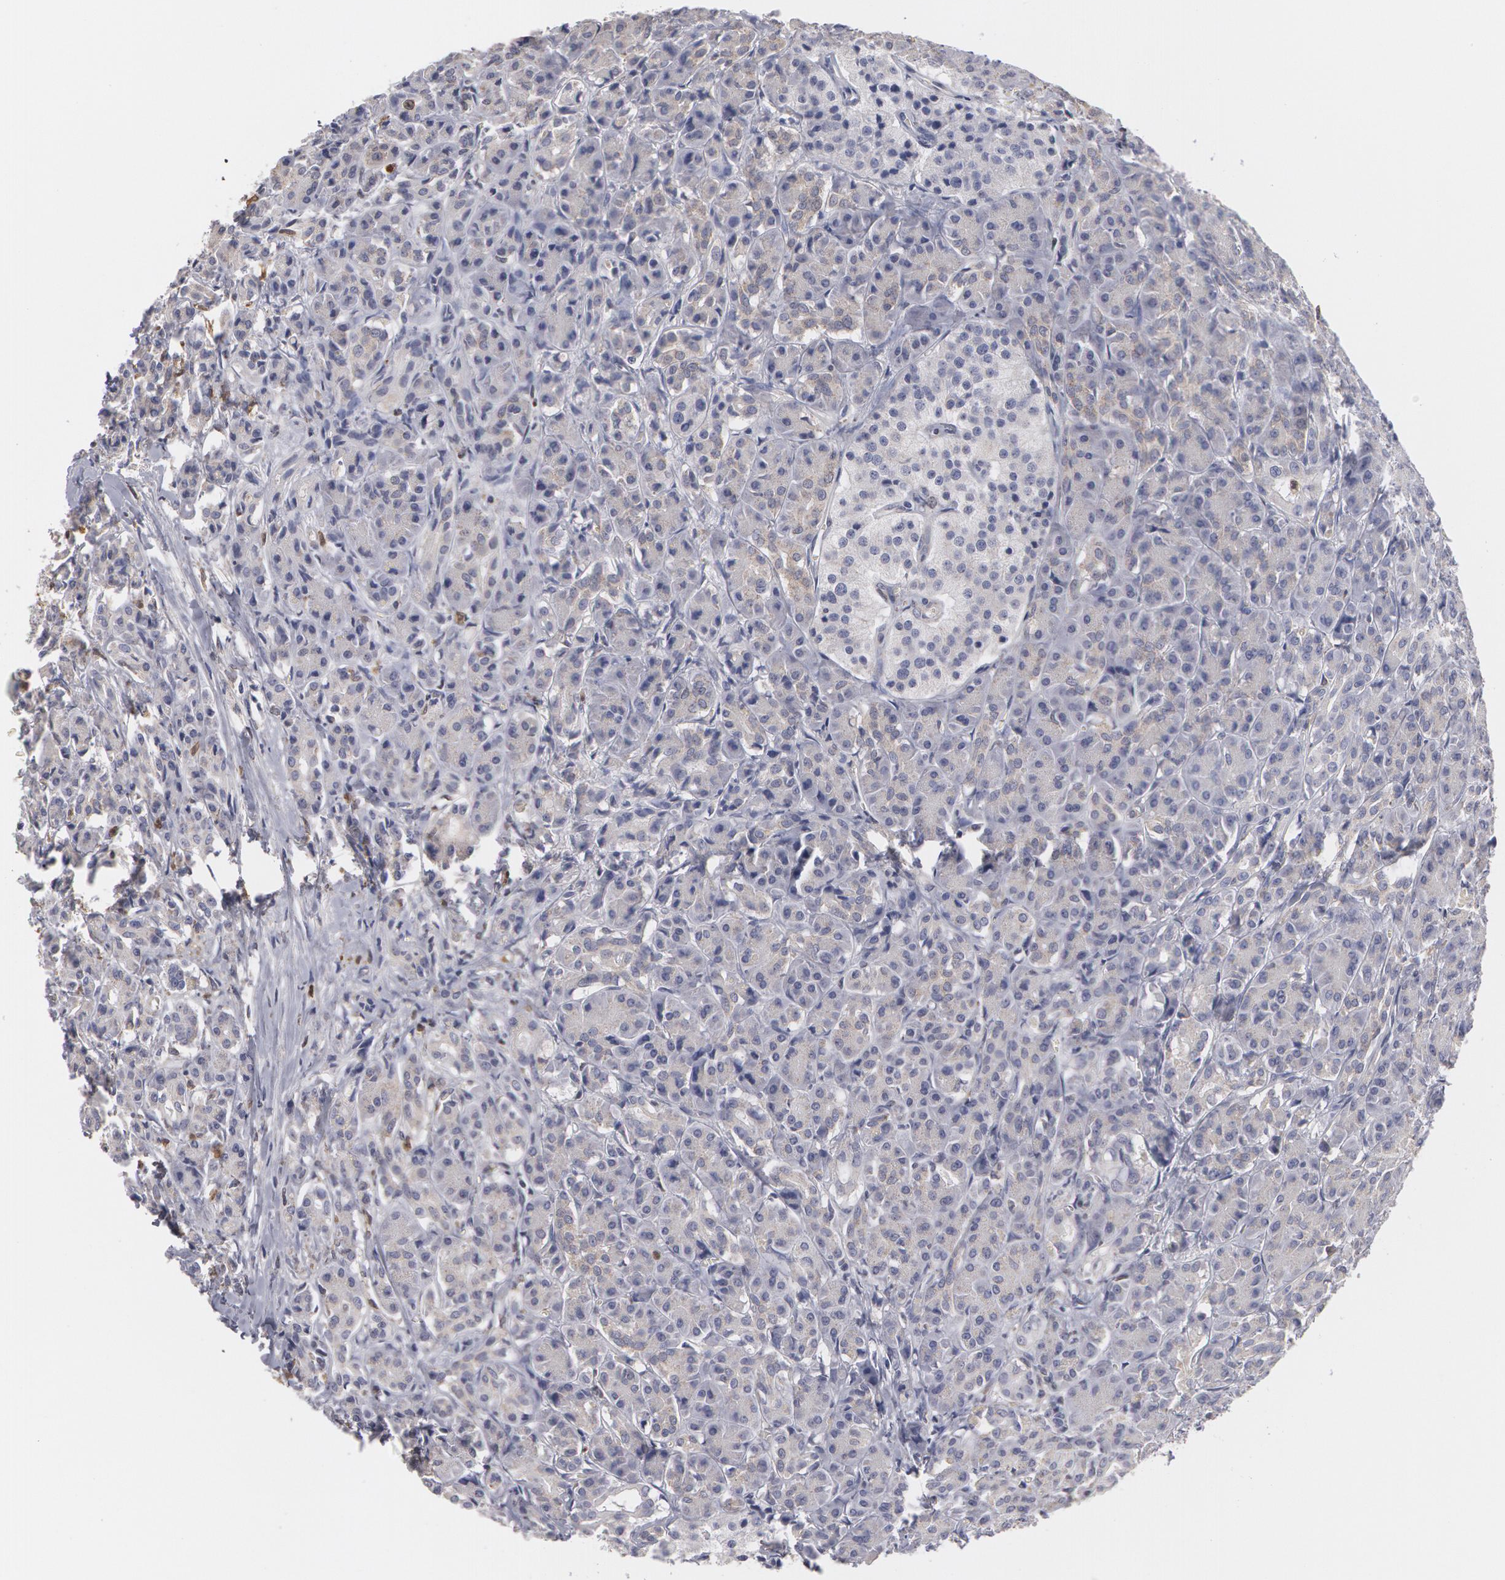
{"staining": {"intensity": "weak", "quantity": "25%-75%", "location": "cytoplasmic/membranous"}, "tissue": "pancreas", "cell_type": "Exocrine glandular cells", "image_type": "normal", "snomed": [{"axis": "morphology", "description": "Normal tissue, NOS"}, {"axis": "topography", "description": "Lymph node"}, {"axis": "topography", "description": "Pancreas"}], "caption": "A brown stain labels weak cytoplasmic/membranous expression of a protein in exocrine glandular cells of benign pancreas.", "gene": "CAT", "patient": {"sex": "male", "age": 59}}